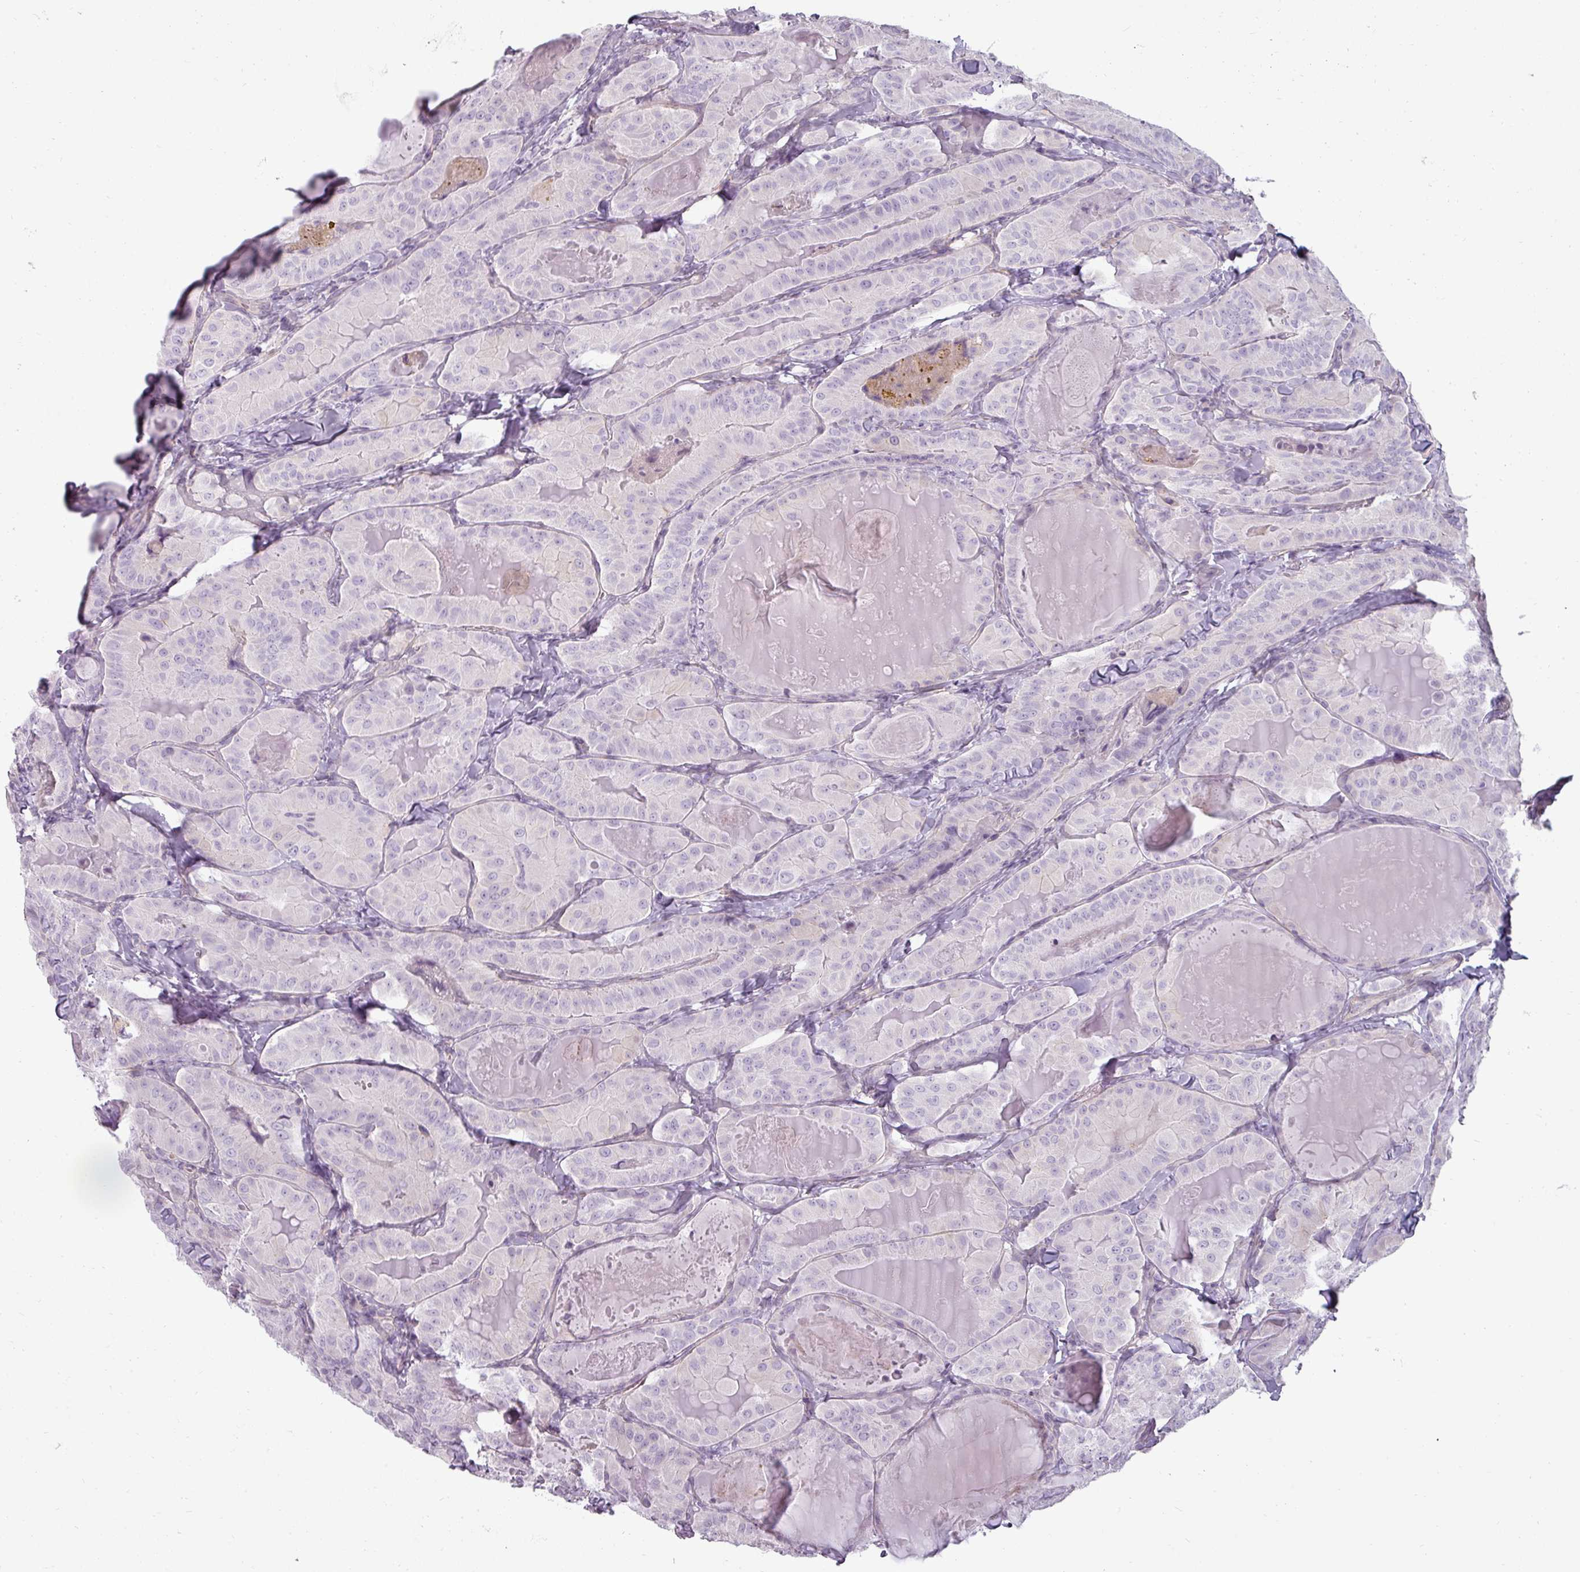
{"staining": {"intensity": "negative", "quantity": "none", "location": "none"}, "tissue": "thyroid cancer", "cell_type": "Tumor cells", "image_type": "cancer", "snomed": [{"axis": "morphology", "description": "Papillary adenocarcinoma, NOS"}, {"axis": "topography", "description": "Thyroid gland"}], "caption": "Immunohistochemistry histopathology image of human thyroid cancer stained for a protein (brown), which reveals no staining in tumor cells.", "gene": "ASB1", "patient": {"sex": "female", "age": 68}}